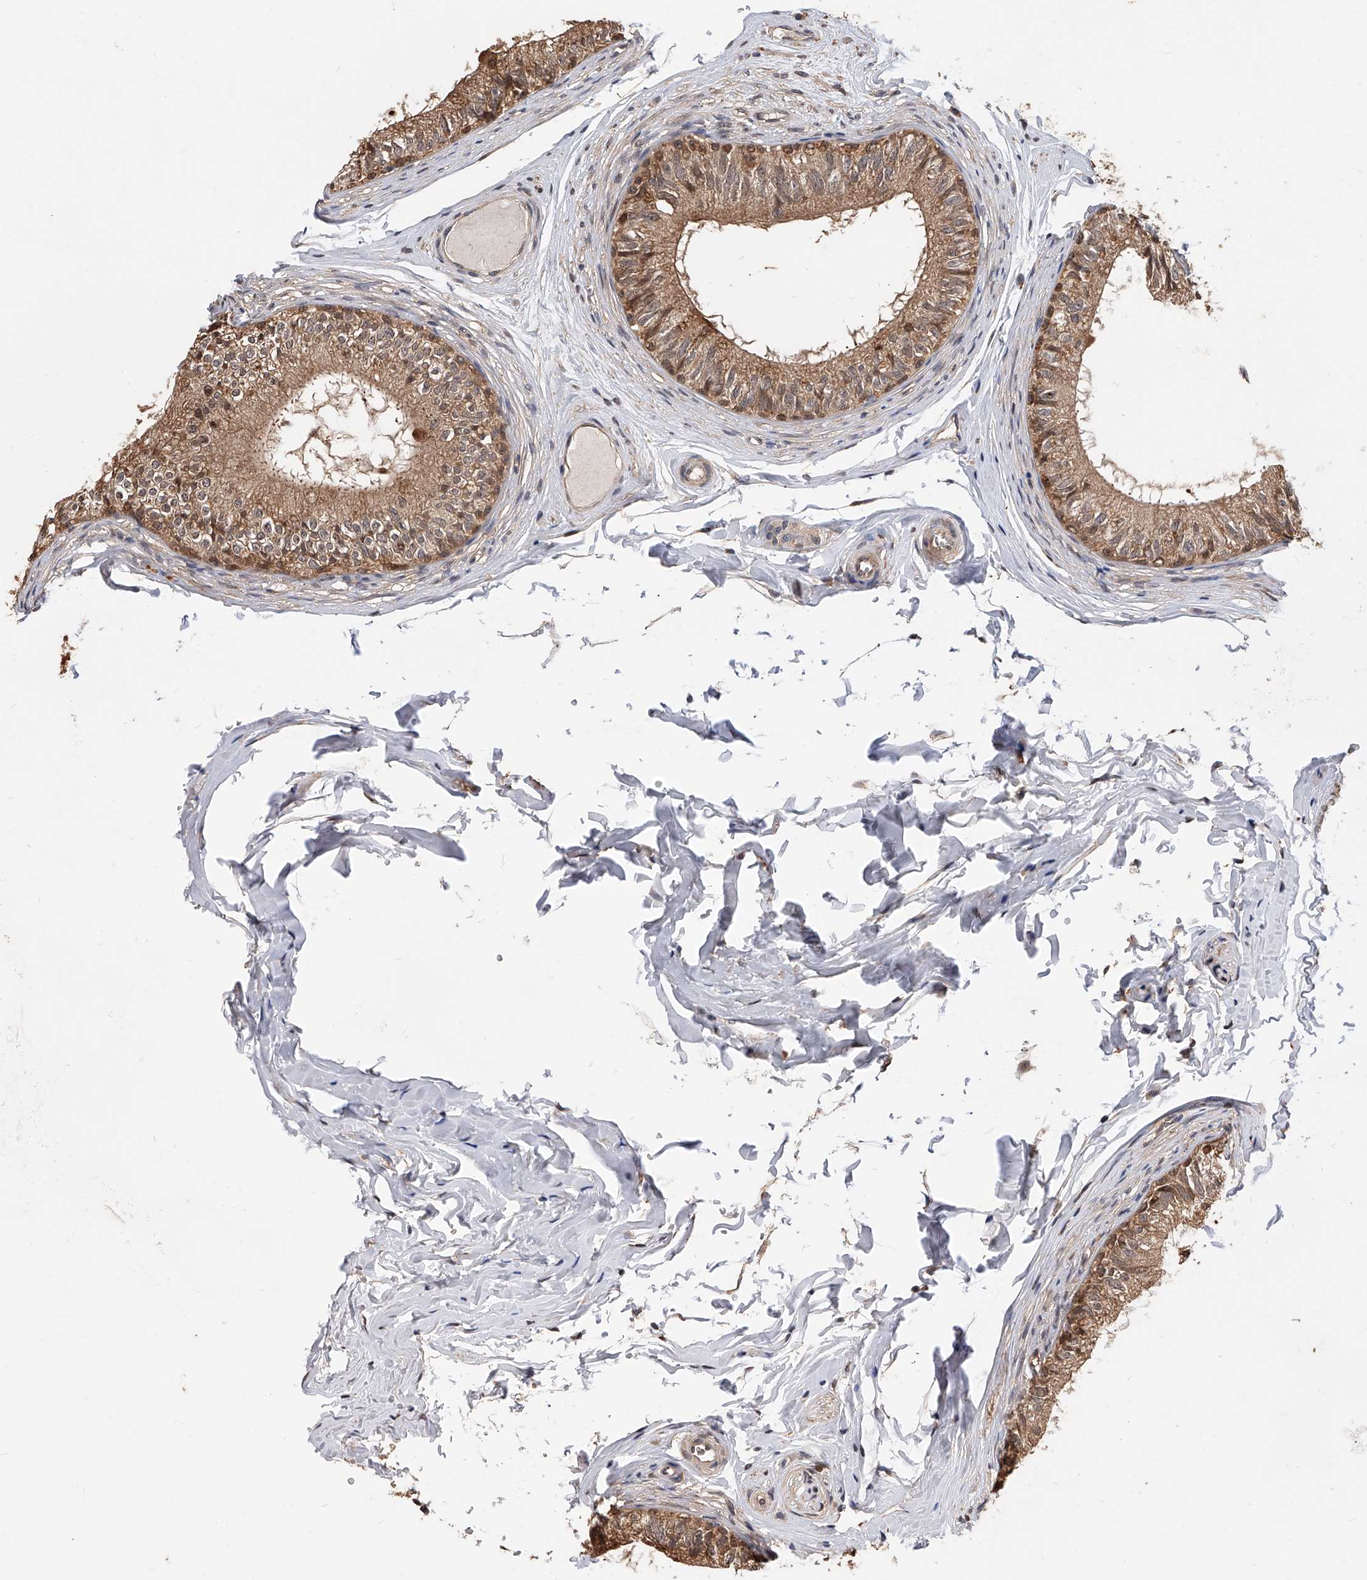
{"staining": {"intensity": "moderate", "quantity": ">75%", "location": "cytoplasmic/membranous,nuclear"}, "tissue": "epididymis", "cell_type": "Glandular cells", "image_type": "normal", "snomed": [{"axis": "morphology", "description": "Normal tissue, NOS"}, {"axis": "morphology", "description": "Seminoma in situ"}, {"axis": "topography", "description": "Testis"}, {"axis": "topography", "description": "Epididymis"}], "caption": "The image demonstrates staining of unremarkable epididymis, revealing moderate cytoplasmic/membranous,nuclear protein staining (brown color) within glandular cells. The staining was performed using DAB to visualize the protein expression in brown, while the nuclei were stained in blue with hematoxylin (Magnification: 20x).", "gene": "GMDS", "patient": {"sex": "male", "age": 28}}